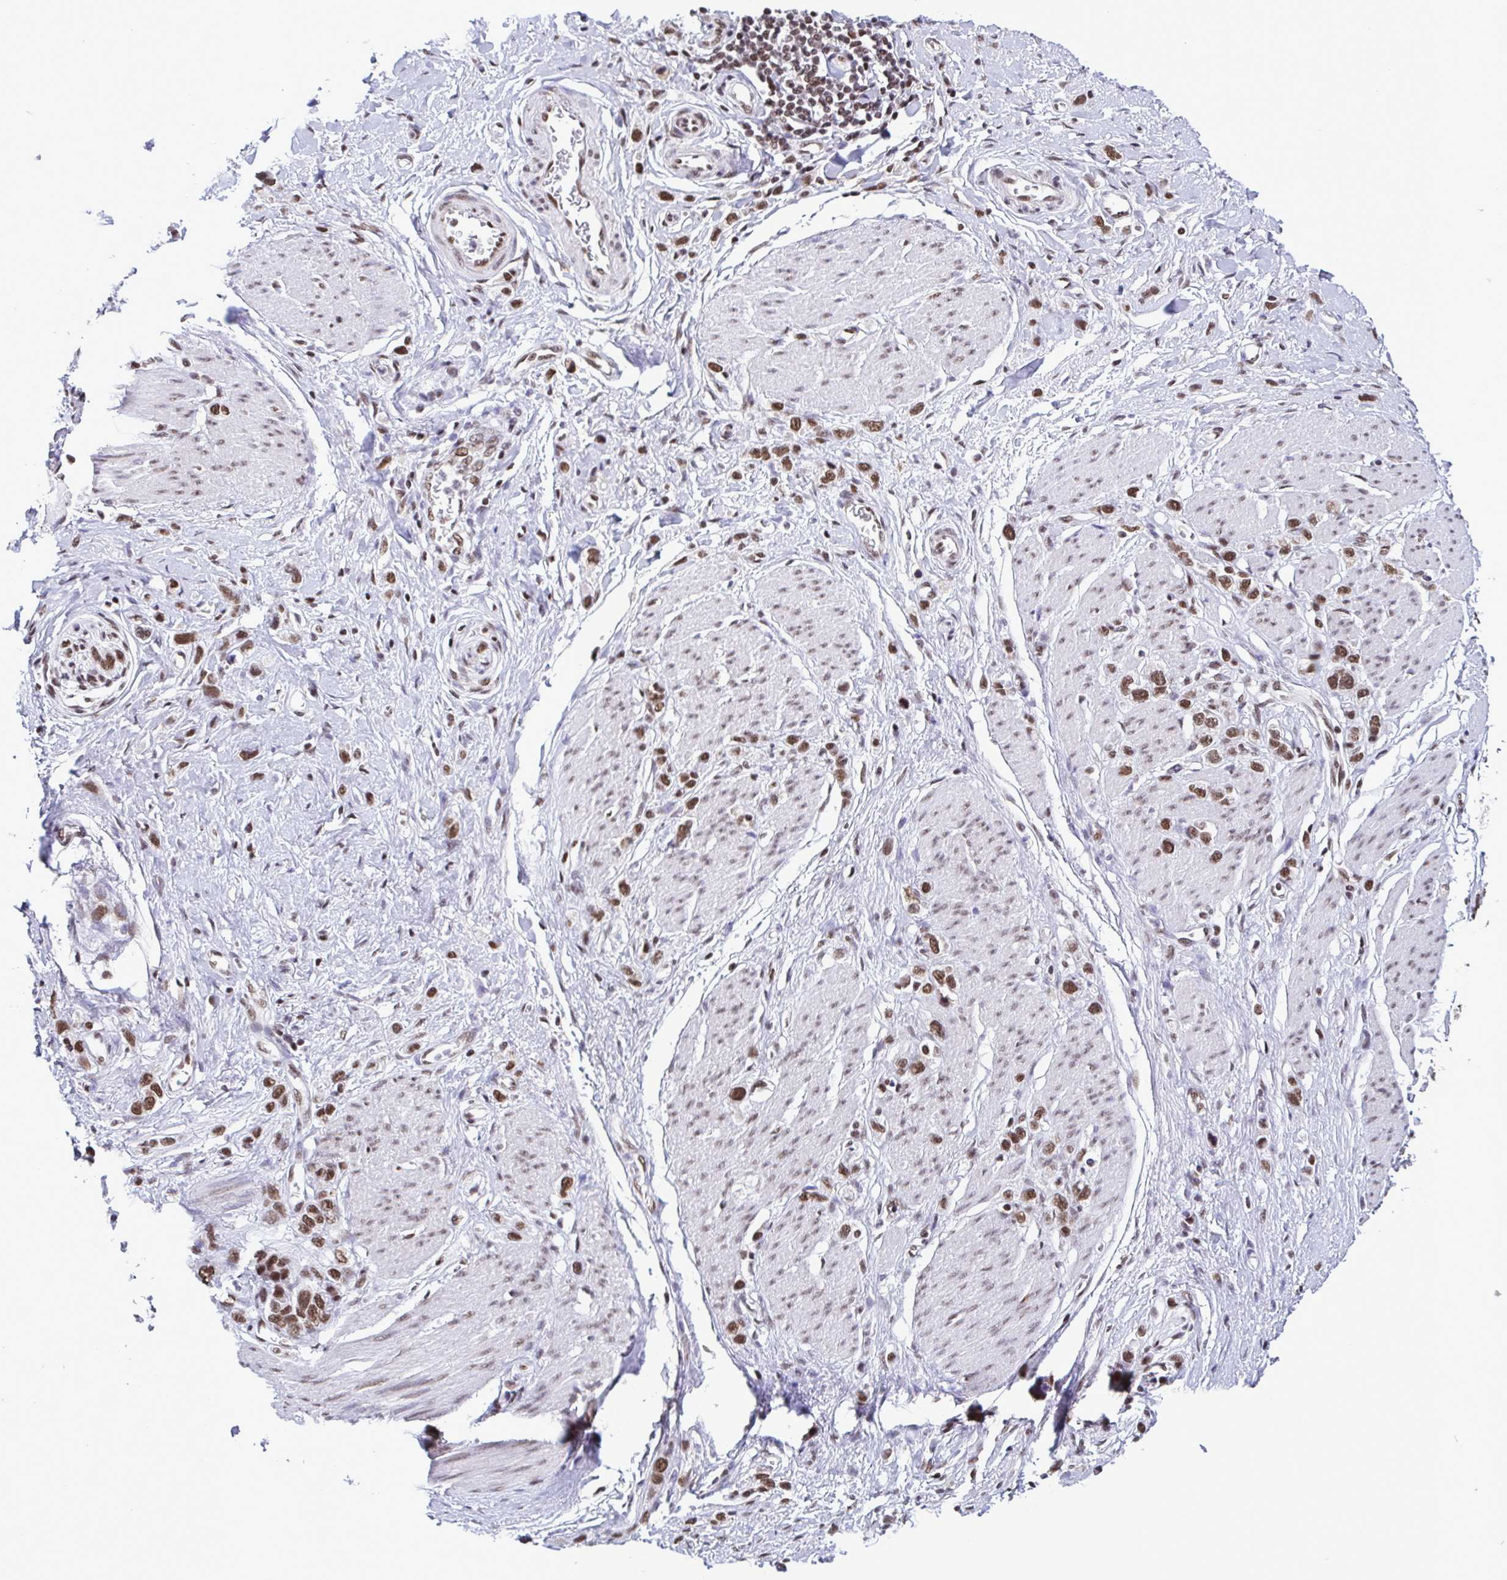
{"staining": {"intensity": "strong", "quantity": "25%-75%", "location": "cytoplasmic/membranous,nuclear"}, "tissue": "stomach cancer", "cell_type": "Tumor cells", "image_type": "cancer", "snomed": [{"axis": "morphology", "description": "Adenocarcinoma, NOS"}, {"axis": "topography", "description": "Stomach"}], "caption": "Immunohistochemical staining of stomach adenocarcinoma exhibits high levels of strong cytoplasmic/membranous and nuclear staining in approximately 25%-75% of tumor cells.", "gene": "TIMM21", "patient": {"sex": "female", "age": 65}}